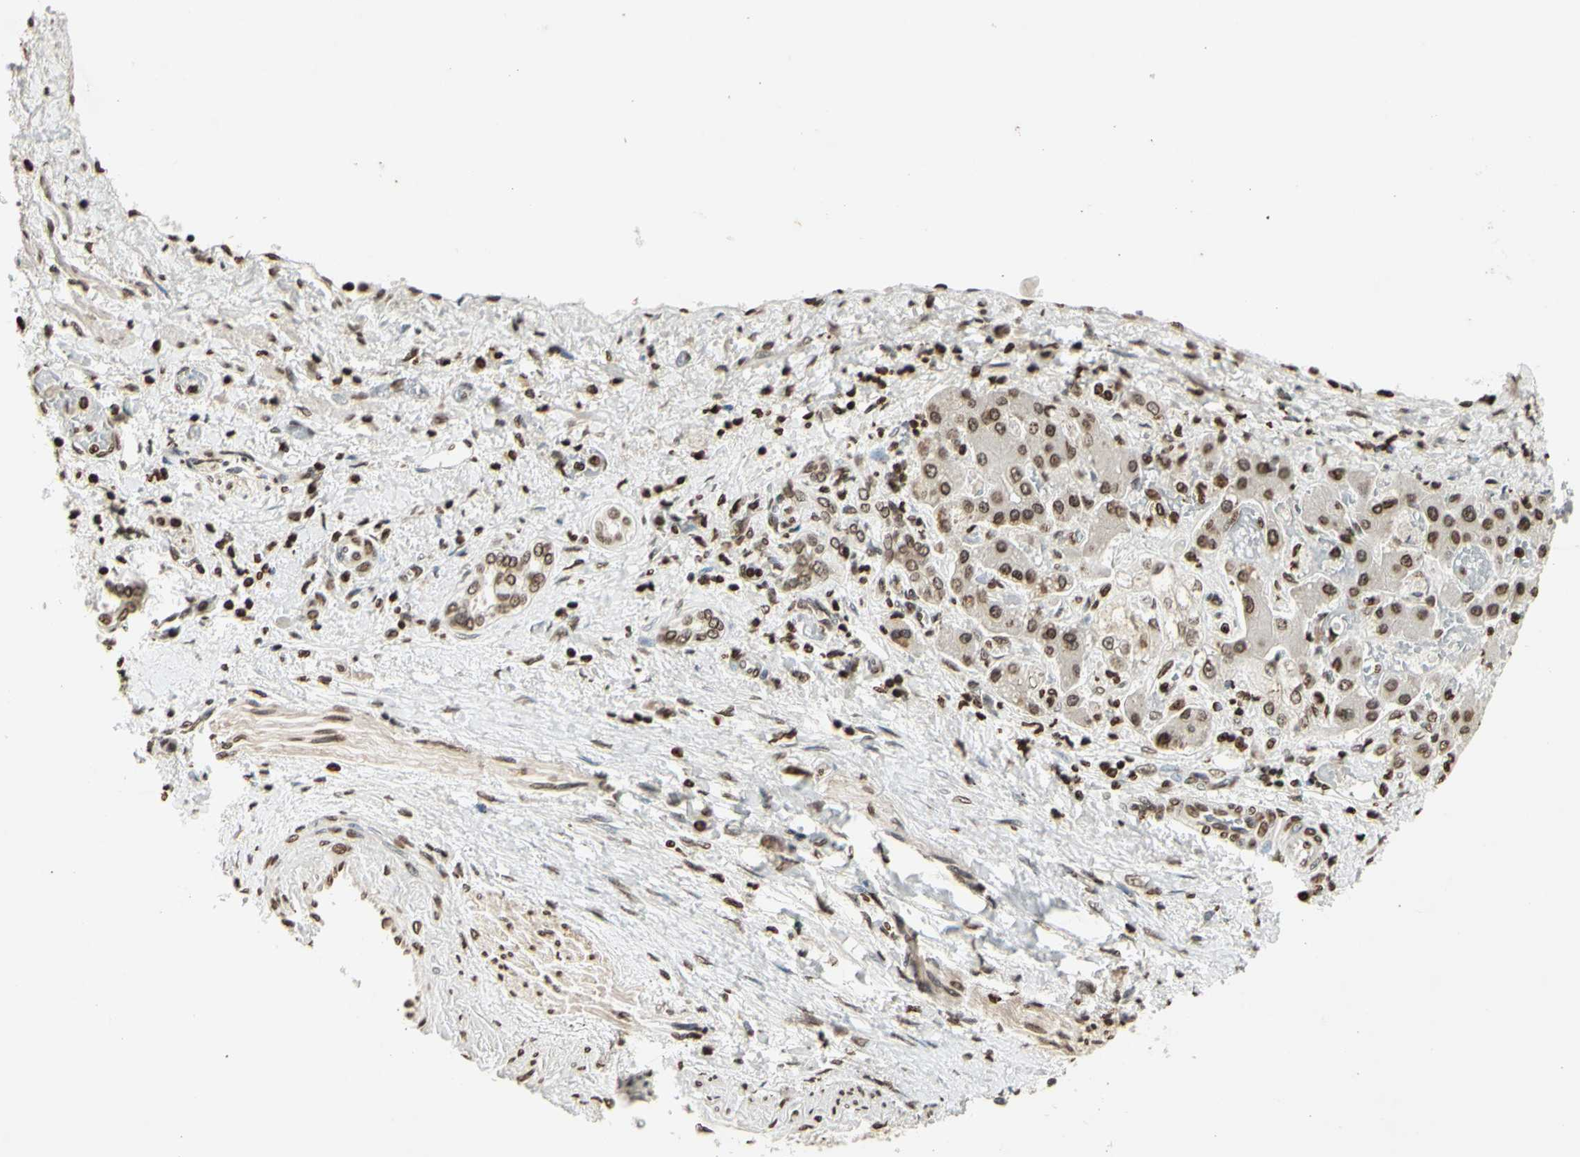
{"staining": {"intensity": "moderate", "quantity": ">75%", "location": "cytoplasmic/membranous,nuclear"}, "tissue": "liver cancer", "cell_type": "Tumor cells", "image_type": "cancer", "snomed": [{"axis": "morphology", "description": "Cholangiocarcinoma"}, {"axis": "topography", "description": "Liver"}], "caption": "Cholangiocarcinoma (liver) was stained to show a protein in brown. There is medium levels of moderate cytoplasmic/membranous and nuclear staining in approximately >75% of tumor cells. The protein of interest is stained brown, and the nuclei are stained in blue (DAB IHC with brightfield microscopy, high magnification).", "gene": "RORA", "patient": {"sex": "male", "age": 50}}